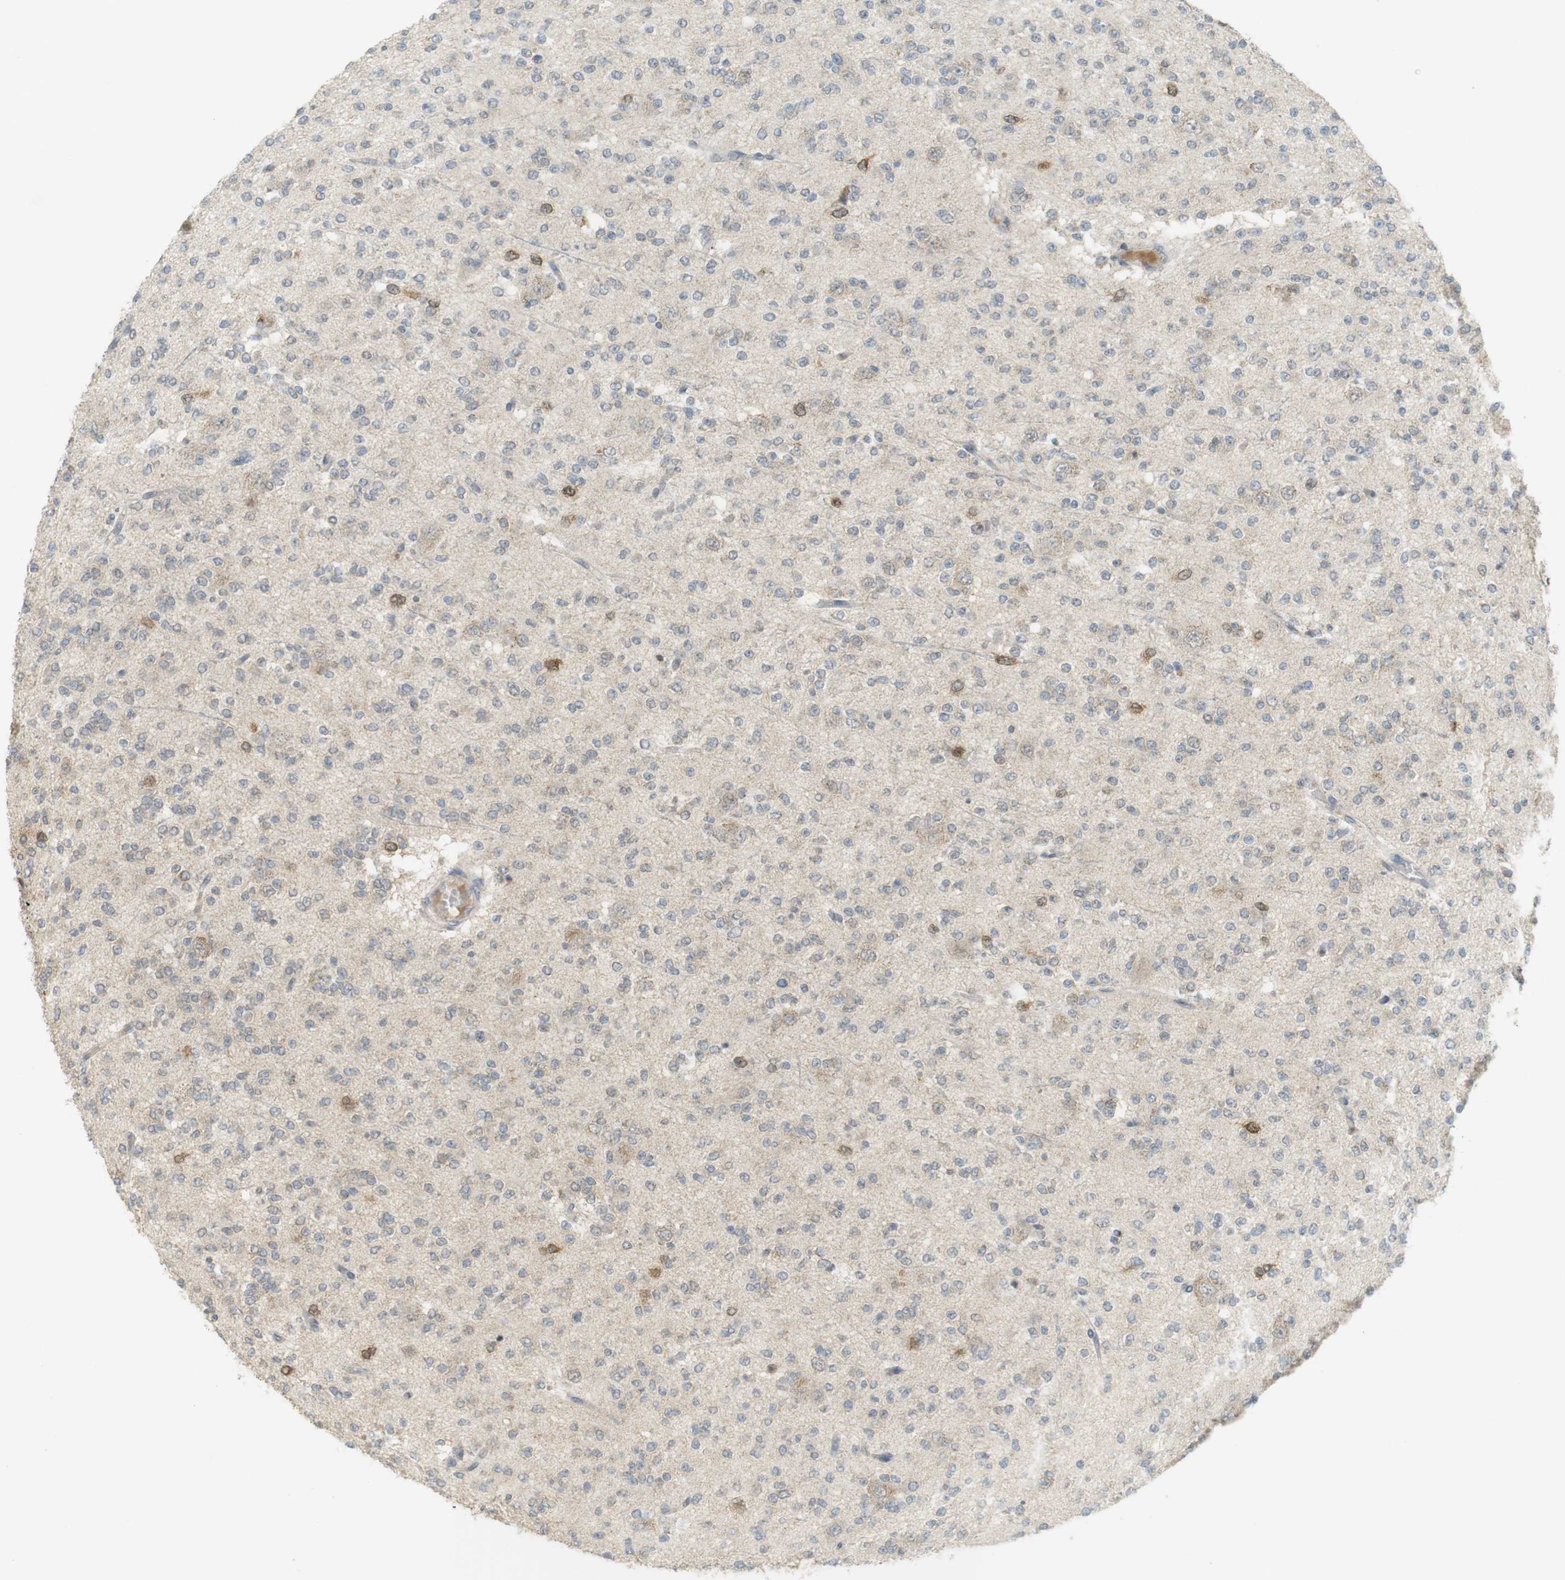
{"staining": {"intensity": "strong", "quantity": "<25%", "location": "cytoplasmic/membranous"}, "tissue": "glioma", "cell_type": "Tumor cells", "image_type": "cancer", "snomed": [{"axis": "morphology", "description": "Glioma, malignant, Low grade"}, {"axis": "topography", "description": "Brain"}], "caption": "Glioma tissue demonstrates strong cytoplasmic/membranous expression in approximately <25% of tumor cells", "gene": "TTK", "patient": {"sex": "male", "age": 38}}